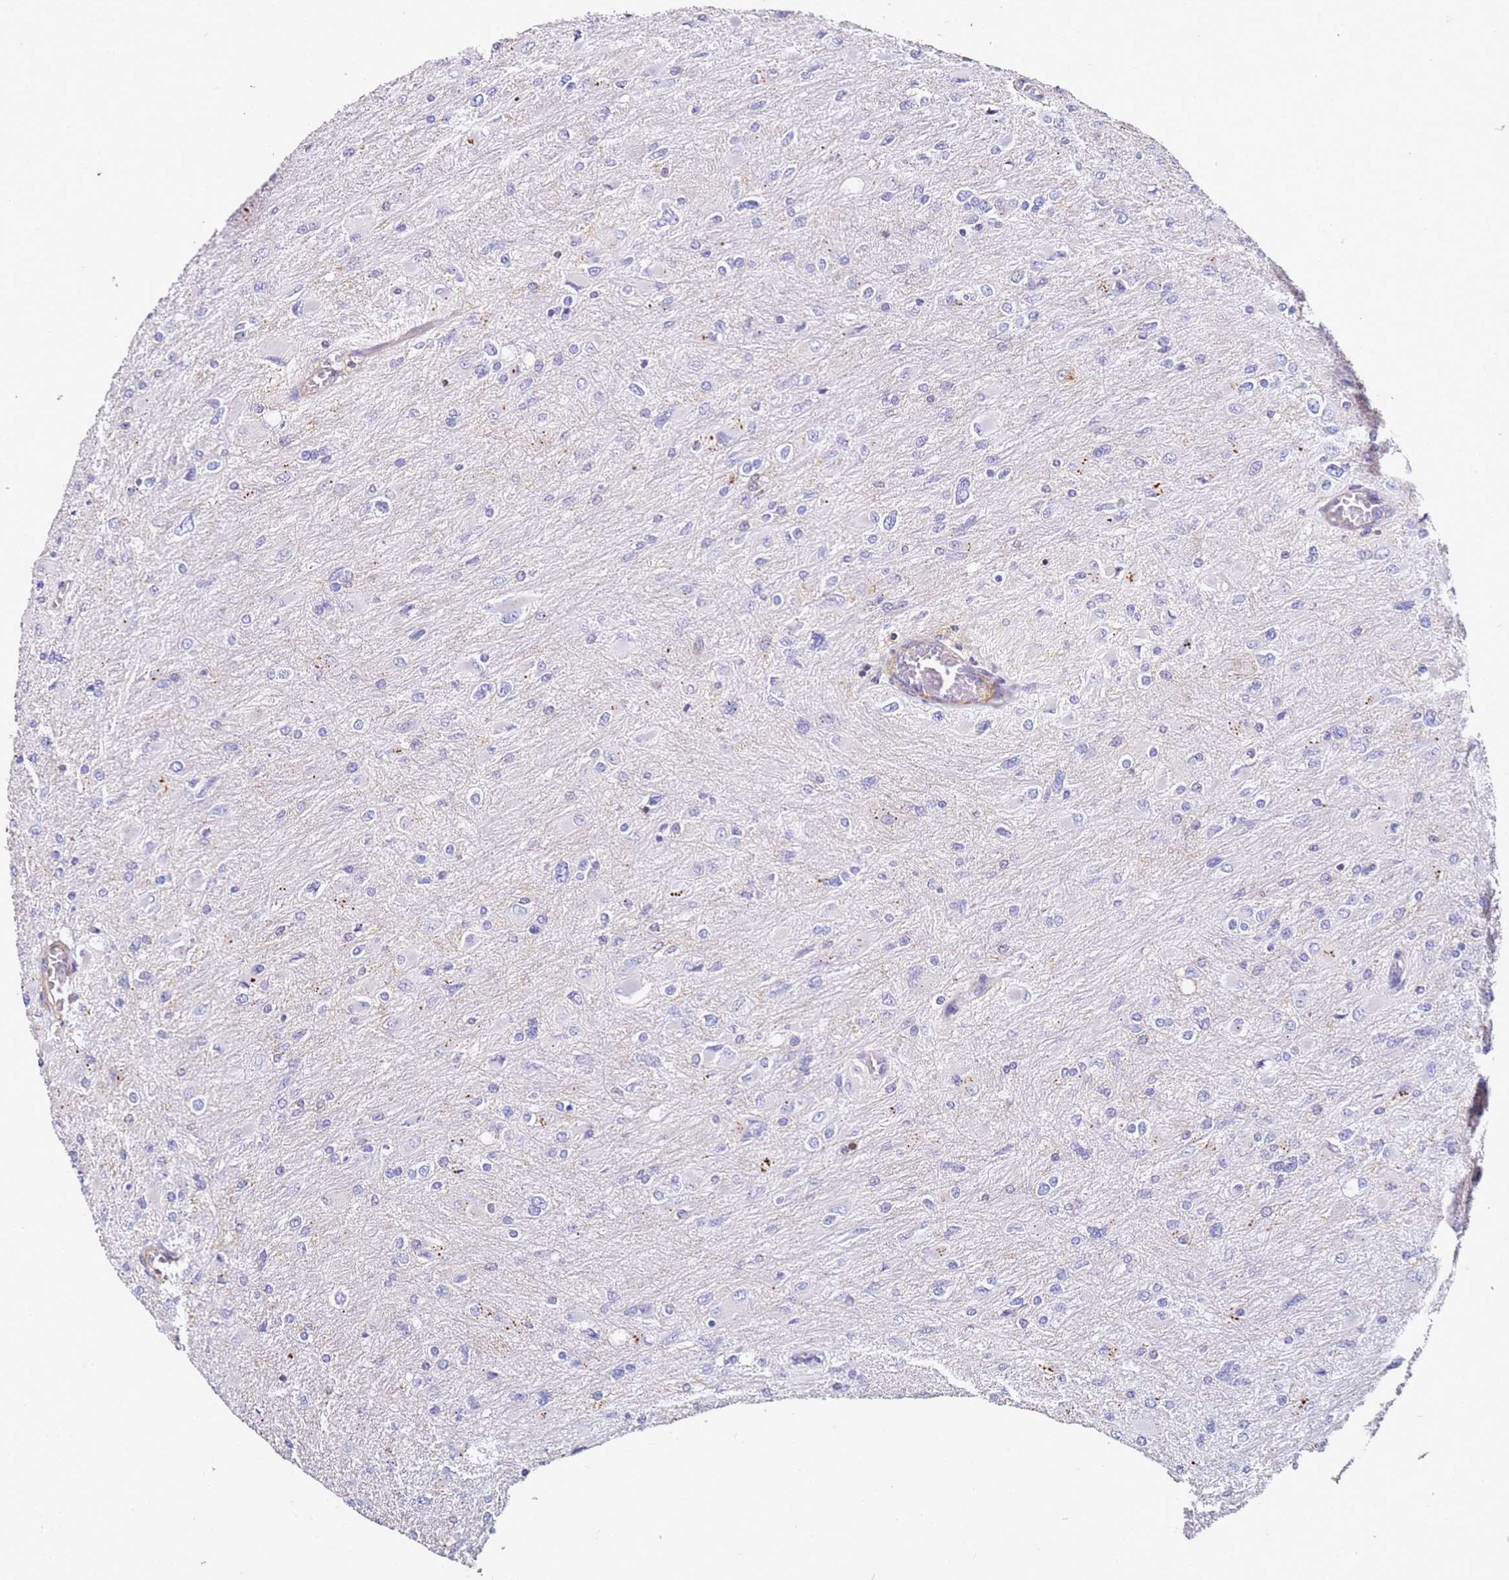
{"staining": {"intensity": "negative", "quantity": "none", "location": "none"}, "tissue": "glioma", "cell_type": "Tumor cells", "image_type": "cancer", "snomed": [{"axis": "morphology", "description": "Glioma, malignant, High grade"}, {"axis": "topography", "description": "Cerebral cortex"}], "caption": "DAB (3,3'-diaminobenzidine) immunohistochemical staining of glioma shows no significant positivity in tumor cells. (Brightfield microscopy of DAB (3,3'-diaminobenzidine) IHC at high magnification).", "gene": "ZNF671", "patient": {"sex": "female", "age": 36}}